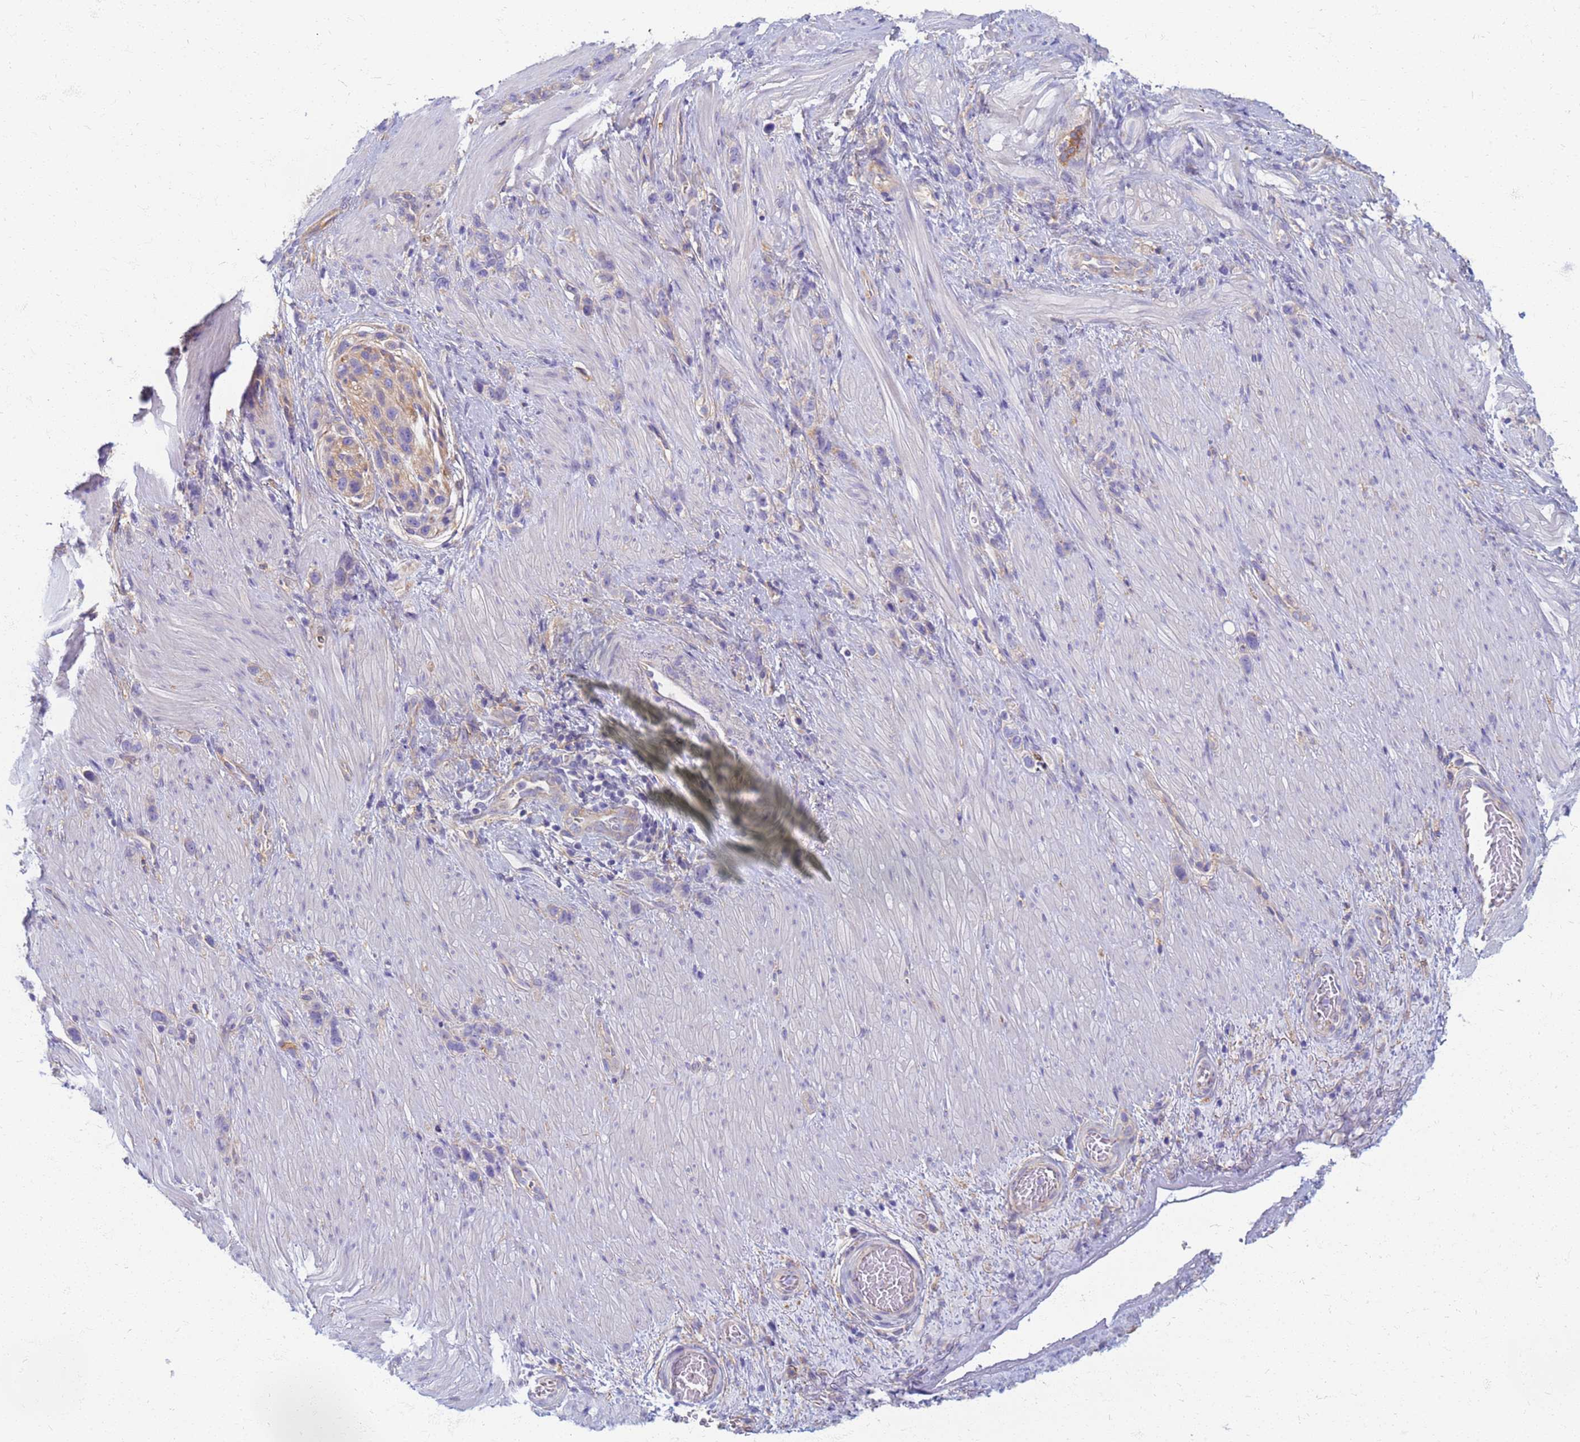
{"staining": {"intensity": "weak", "quantity": "<25%", "location": "cytoplasmic/membranous"}, "tissue": "stomach cancer", "cell_type": "Tumor cells", "image_type": "cancer", "snomed": [{"axis": "morphology", "description": "Adenocarcinoma, NOS"}, {"axis": "topography", "description": "Stomach"}], "caption": "High power microscopy micrograph of an IHC micrograph of stomach cancer (adenocarcinoma), revealing no significant staining in tumor cells.", "gene": "EEA1", "patient": {"sex": "female", "age": 65}}